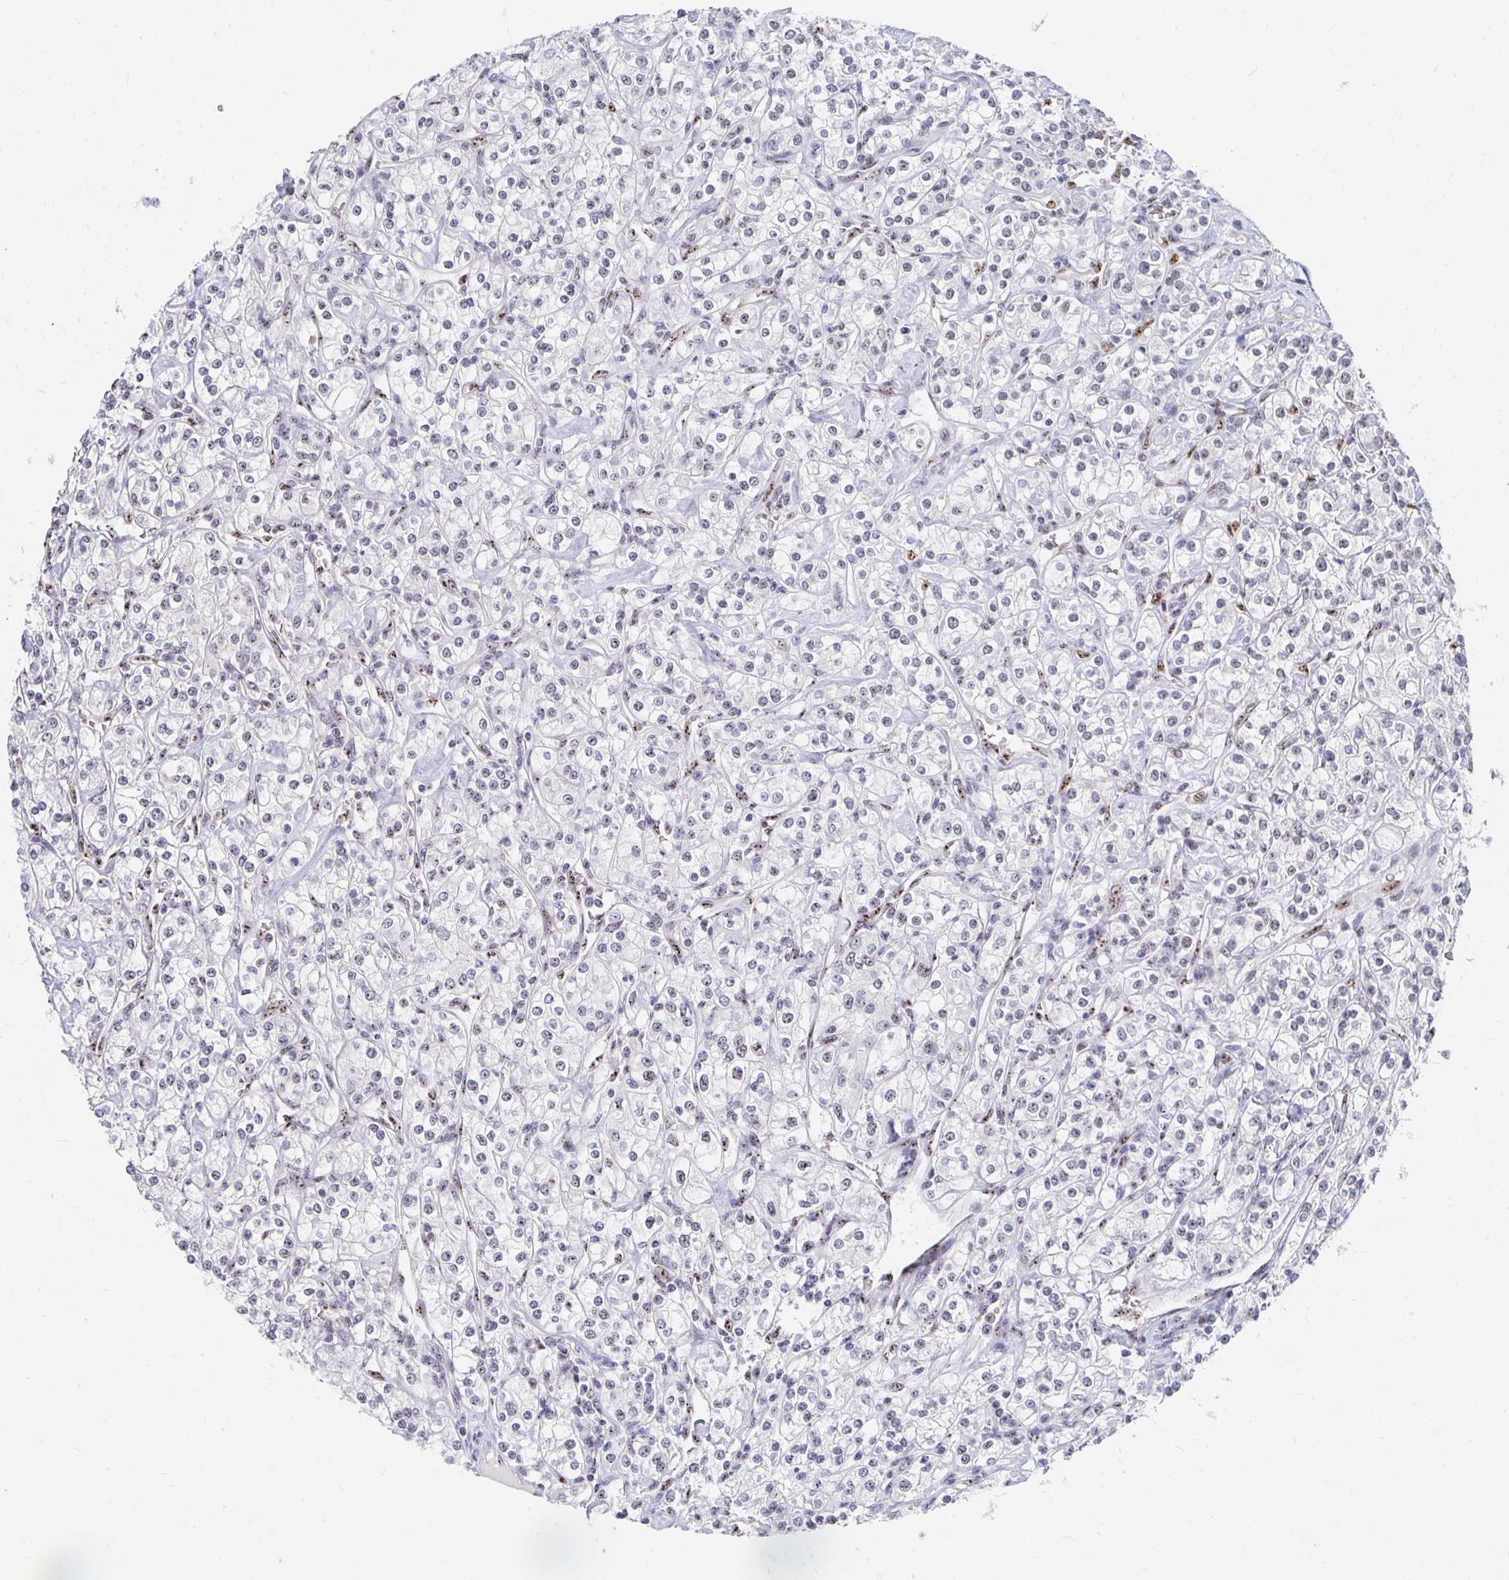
{"staining": {"intensity": "negative", "quantity": "none", "location": "none"}, "tissue": "renal cancer", "cell_type": "Tumor cells", "image_type": "cancer", "snomed": [{"axis": "morphology", "description": "Adenocarcinoma, NOS"}, {"axis": "topography", "description": "Kidney"}], "caption": "The immunohistochemistry photomicrograph has no significant staining in tumor cells of renal cancer tissue. Nuclei are stained in blue.", "gene": "CLIC3", "patient": {"sex": "male", "age": 77}}